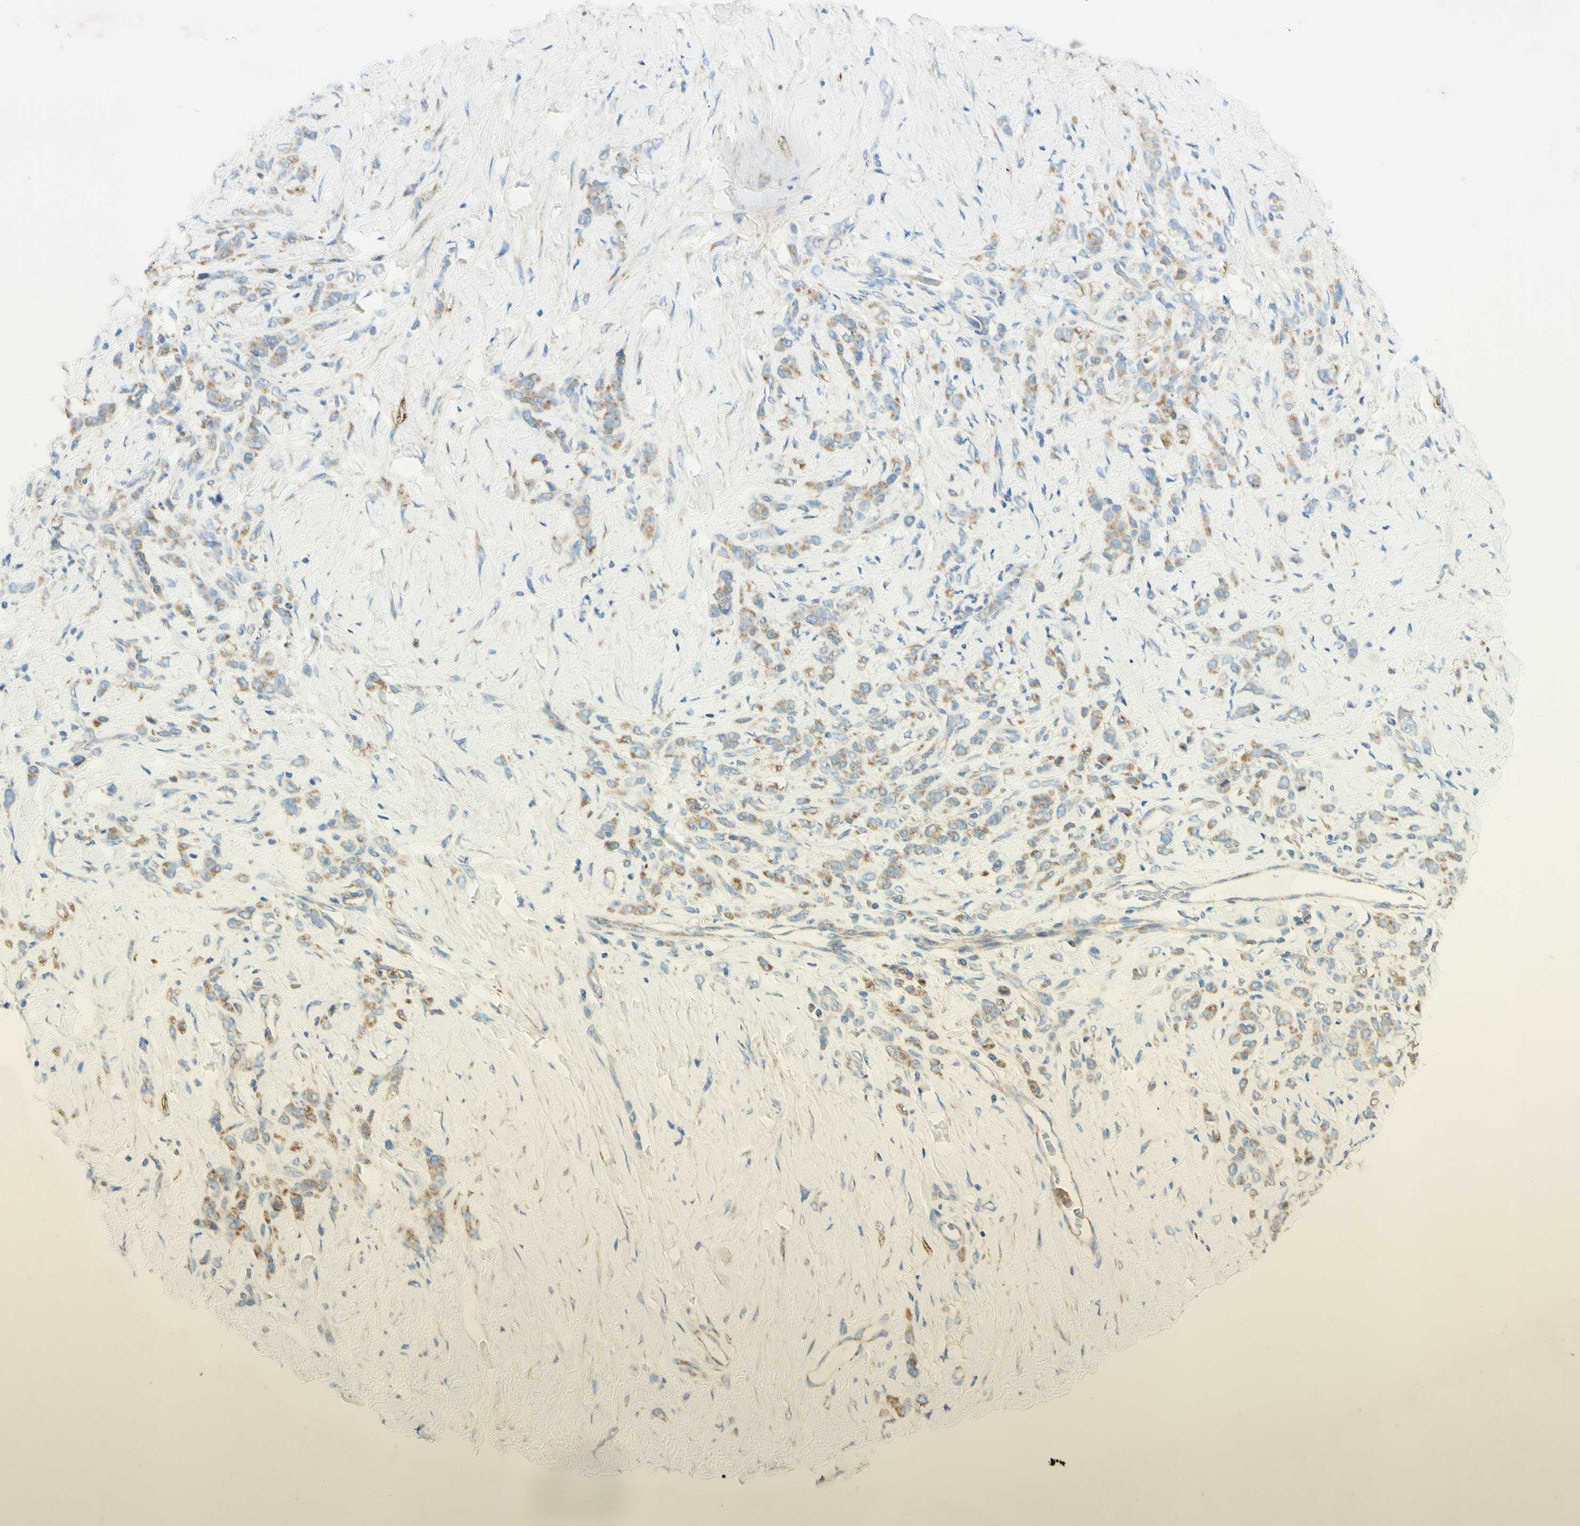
{"staining": {"intensity": "moderate", "quantity": "25%-75%", "location": "cytoplasmic/membranous"}, "tissue": "stomach cancer", "cell_type": "Tumor cells", "image_type": "cancer", "snomed": [{"axis": "morphology", "description": "Adenocarcinoma, NOS"}, {"axis": "topography", "description": "Stomach"}], "caption": "This image displays IHC staining of stomach cancer, with medium moderate cytoplasmic/membranous expression in about 25%-75% of tumor cells.", "gene": "ARMC10", "patient": {"sex": "male", "age": 82}}